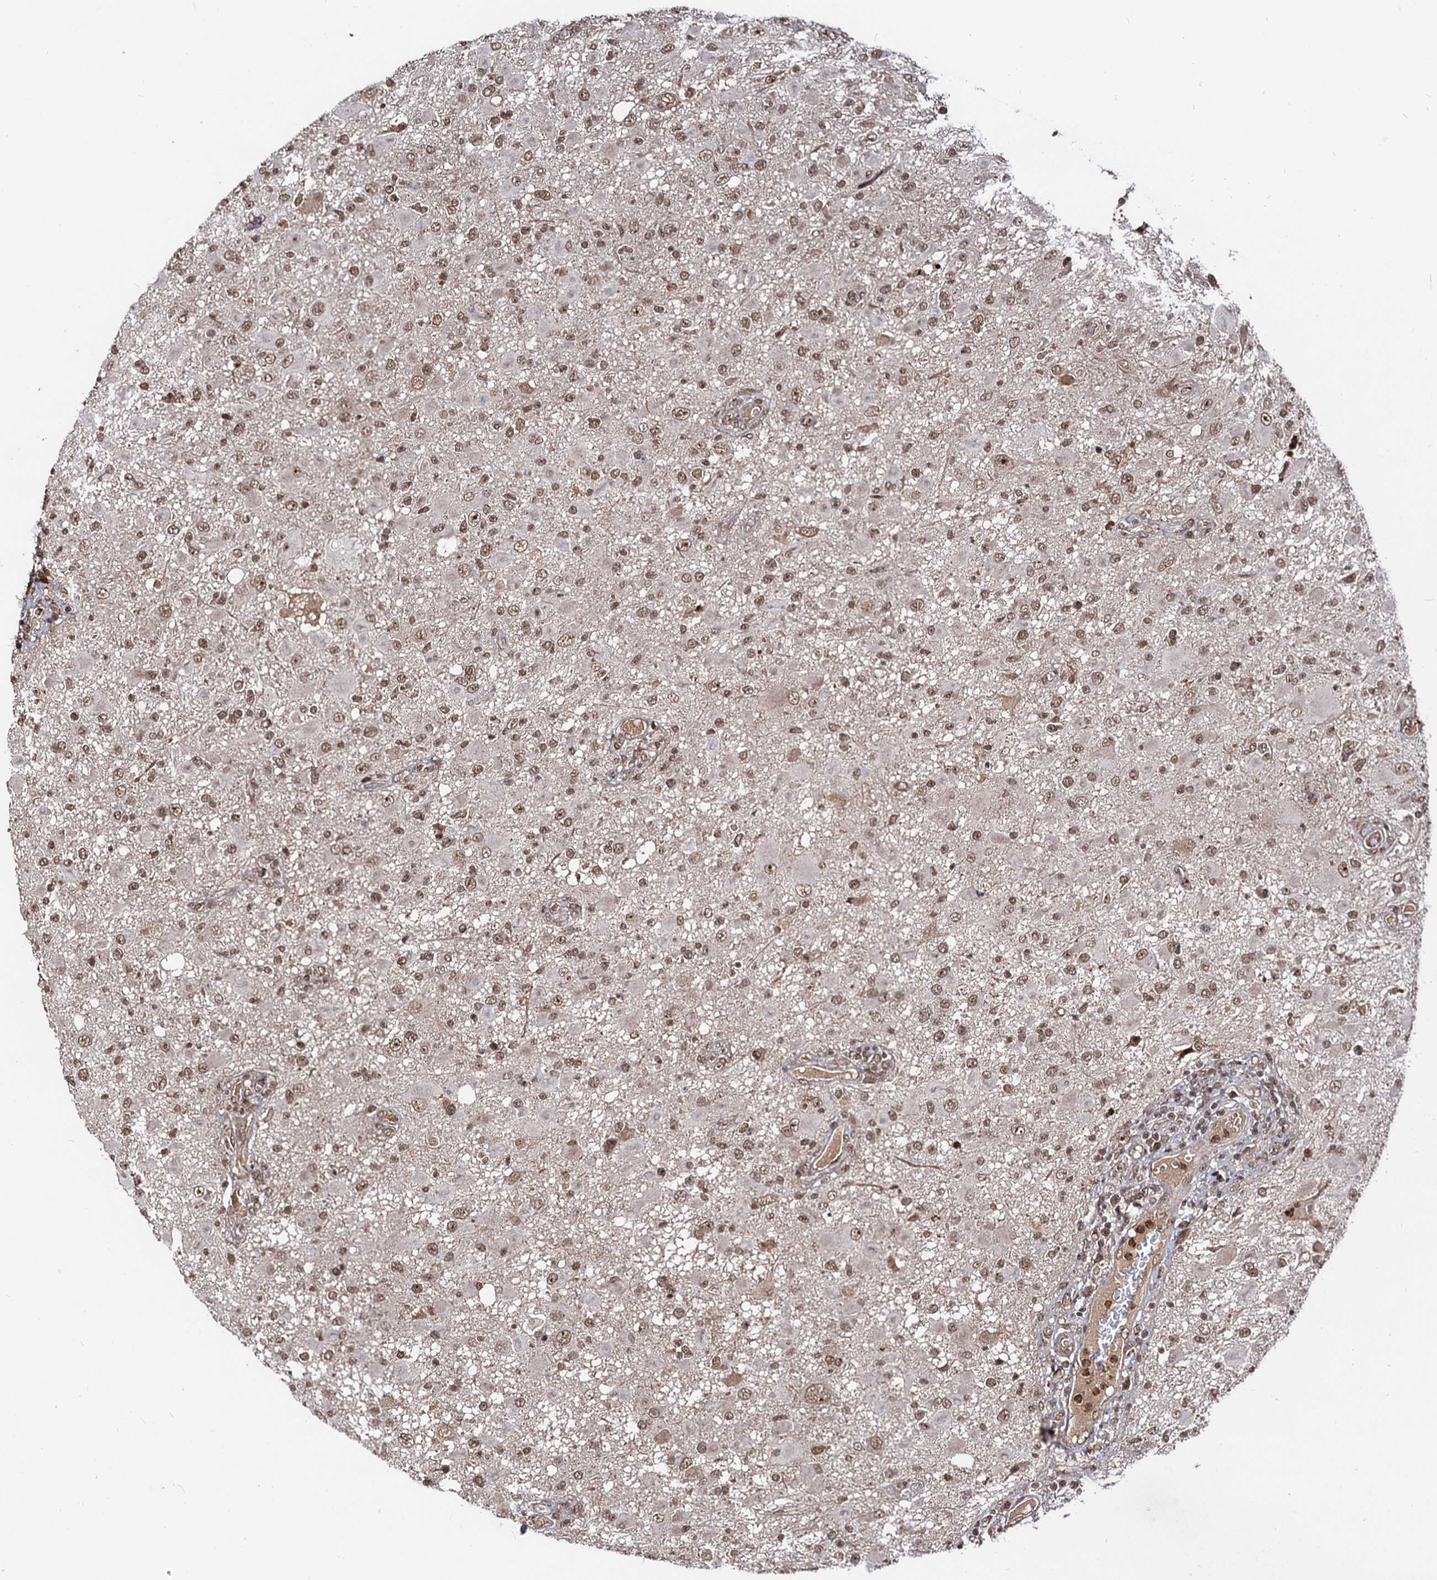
{"staining": {"intensity": "moderate", "quantity": ">75%", "location": "nuclear"}, "tissue": "glioma", "cell_type": "Tumor cells", "image_type": "cancer", "snomed": [{"axis": "morphology", "description": "Glioma, malignant, High grade"}, {"axis": "topography", "description": "Brain"}], "caption": "Immunohistochemistry (IHC) staining of malignant glioma (high-grade), which reveals medium levels of moderate nuclear positivity in about >75% of tumor cells indicating moderate nuclear protein expression. The staining was performed using DAB (3,3'-diaminobenzidine) (brown) for protein detection and nuclei were counterstained in hematoxylin (blue).", "gene": "SFSWAP", "patient": {"sex": "male", "age": 53}}